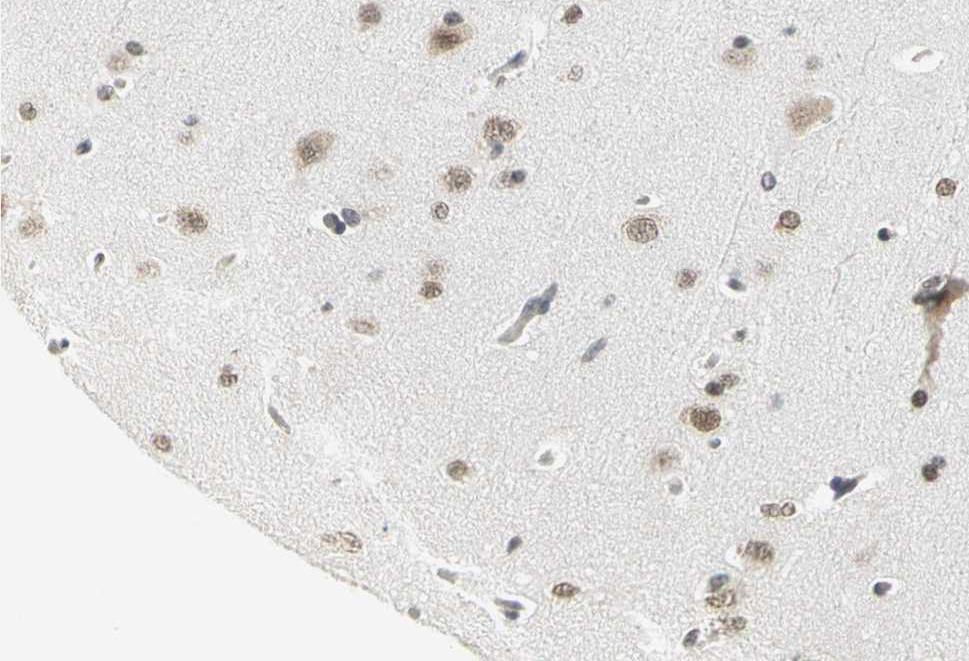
{"staining": {"intensity": "negative", "quantity": "none", "location": "none"}, "tissue": "cerebral cortex", "cell_type": "Endothelial cells", "image_type": "normal", "snomed": [{"axis": "morphology", "description": "Normal tissue, NOS"}, {"axis": "topography", "description": "Cerebral cortex"}], "caption": "IHC photomicrograph of unremarkable cerebral cortex: cerebral cortex stained with DAB demonstrates no significant protein expression in endothelial cells. The staining is performed using DAB brown chromogen with nuclei counter-stained in using hematoxylin.", "gene": "IMPG2", "patient": {"sex": "male", "age": 62}}